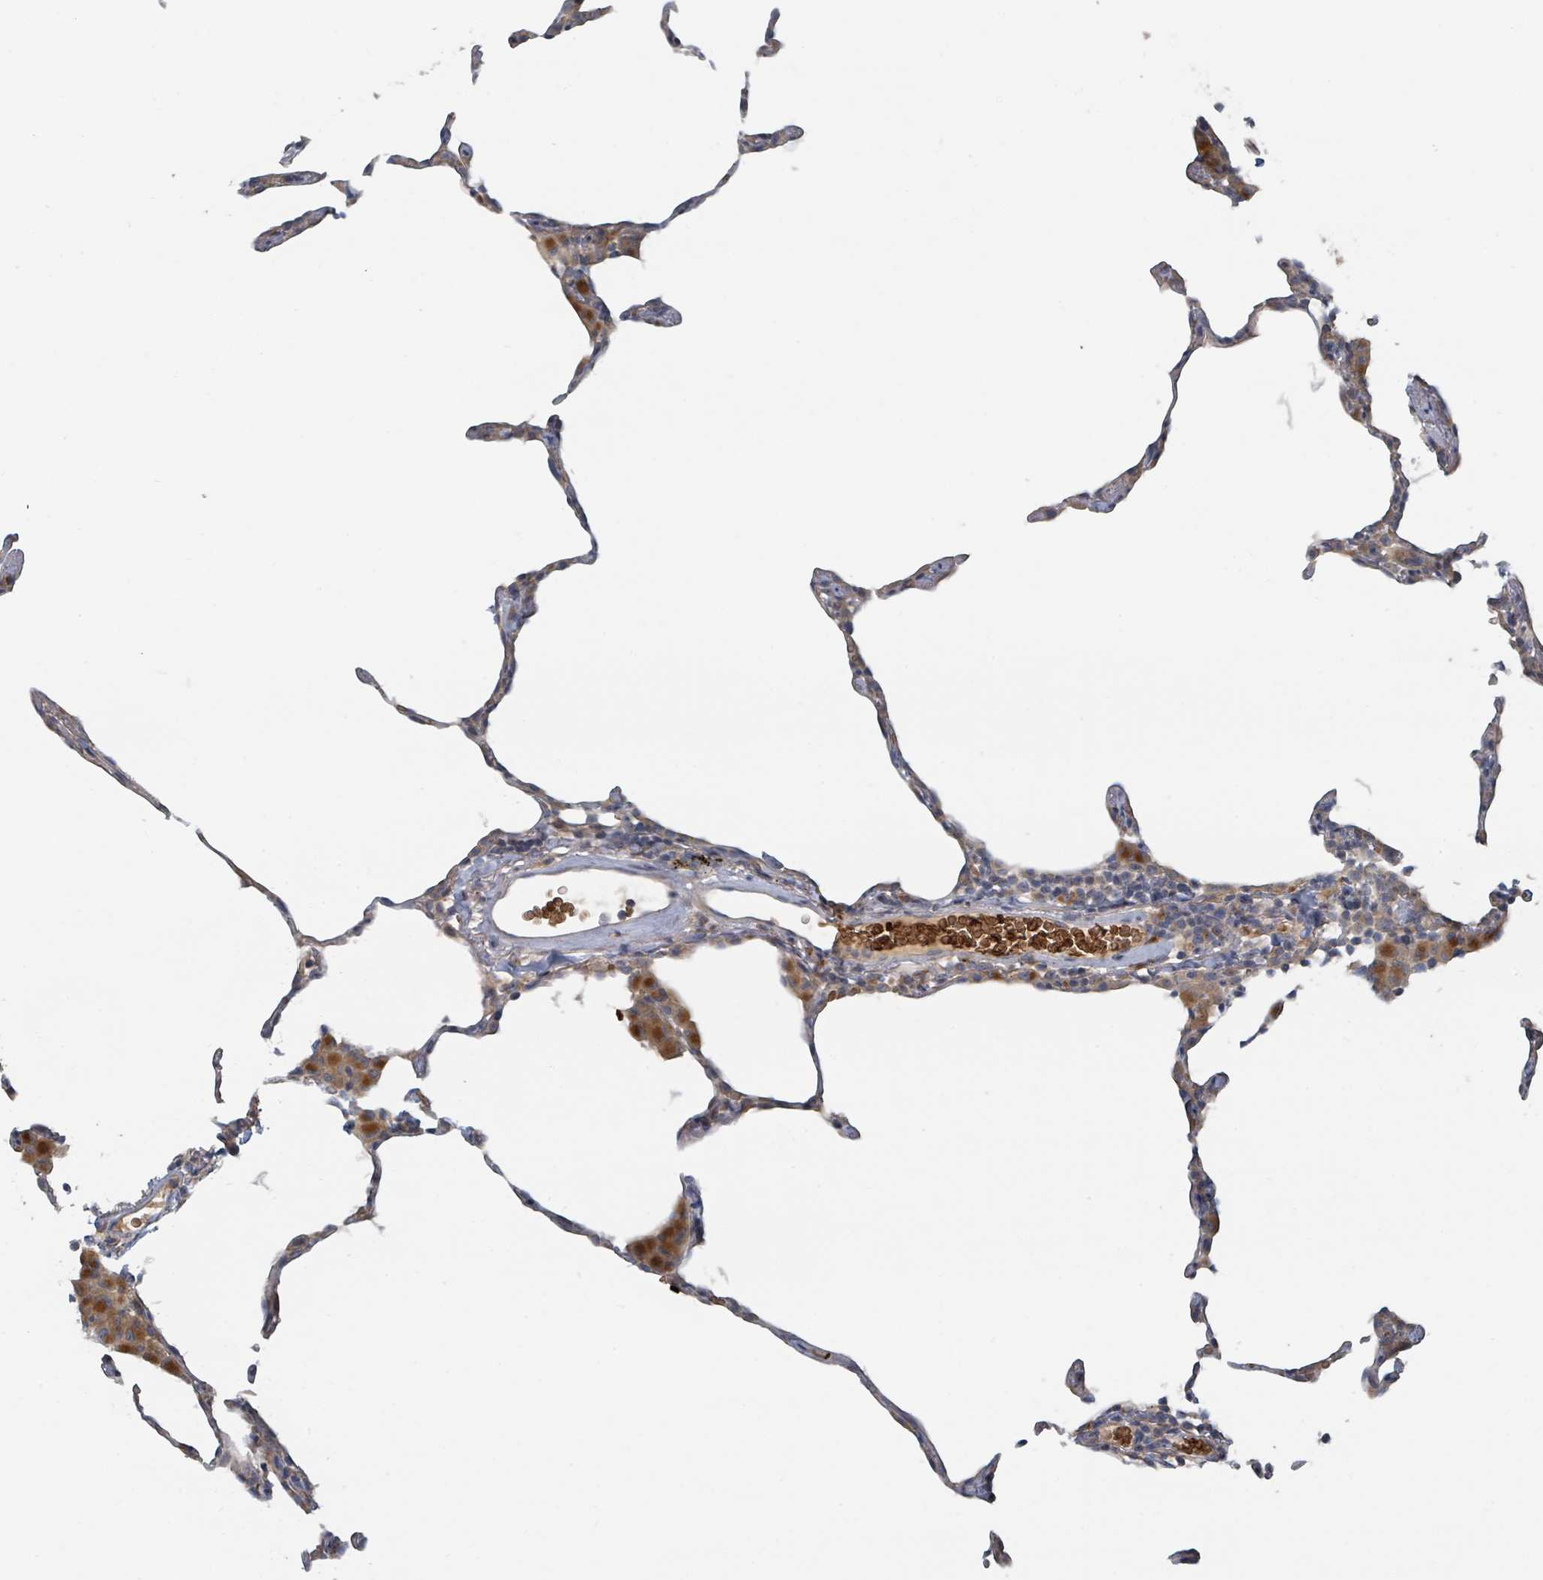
{"staining": {"intensity": "moderate", "quantity": ">75%", "location": "cytoplasmic/membranous"}, "tissue": "lung", "cell_type": "Alveolar cells", "image_type": "normal", "snomed": [{"axis": "morphology", "description": "Normal tissue, NOS"}, {"axis": "topography", "description": "Lung"}], "caption": "Immunohistochemical staining of benign human lung shows moderate cytoplasmic/membranous protein positivity in about >75% of alveolar cells. (DAB IHC with brightfield microscopy, high magnification).", "gene": "TRPC4AP", "patient": {"sex": "female", "age": 57}}